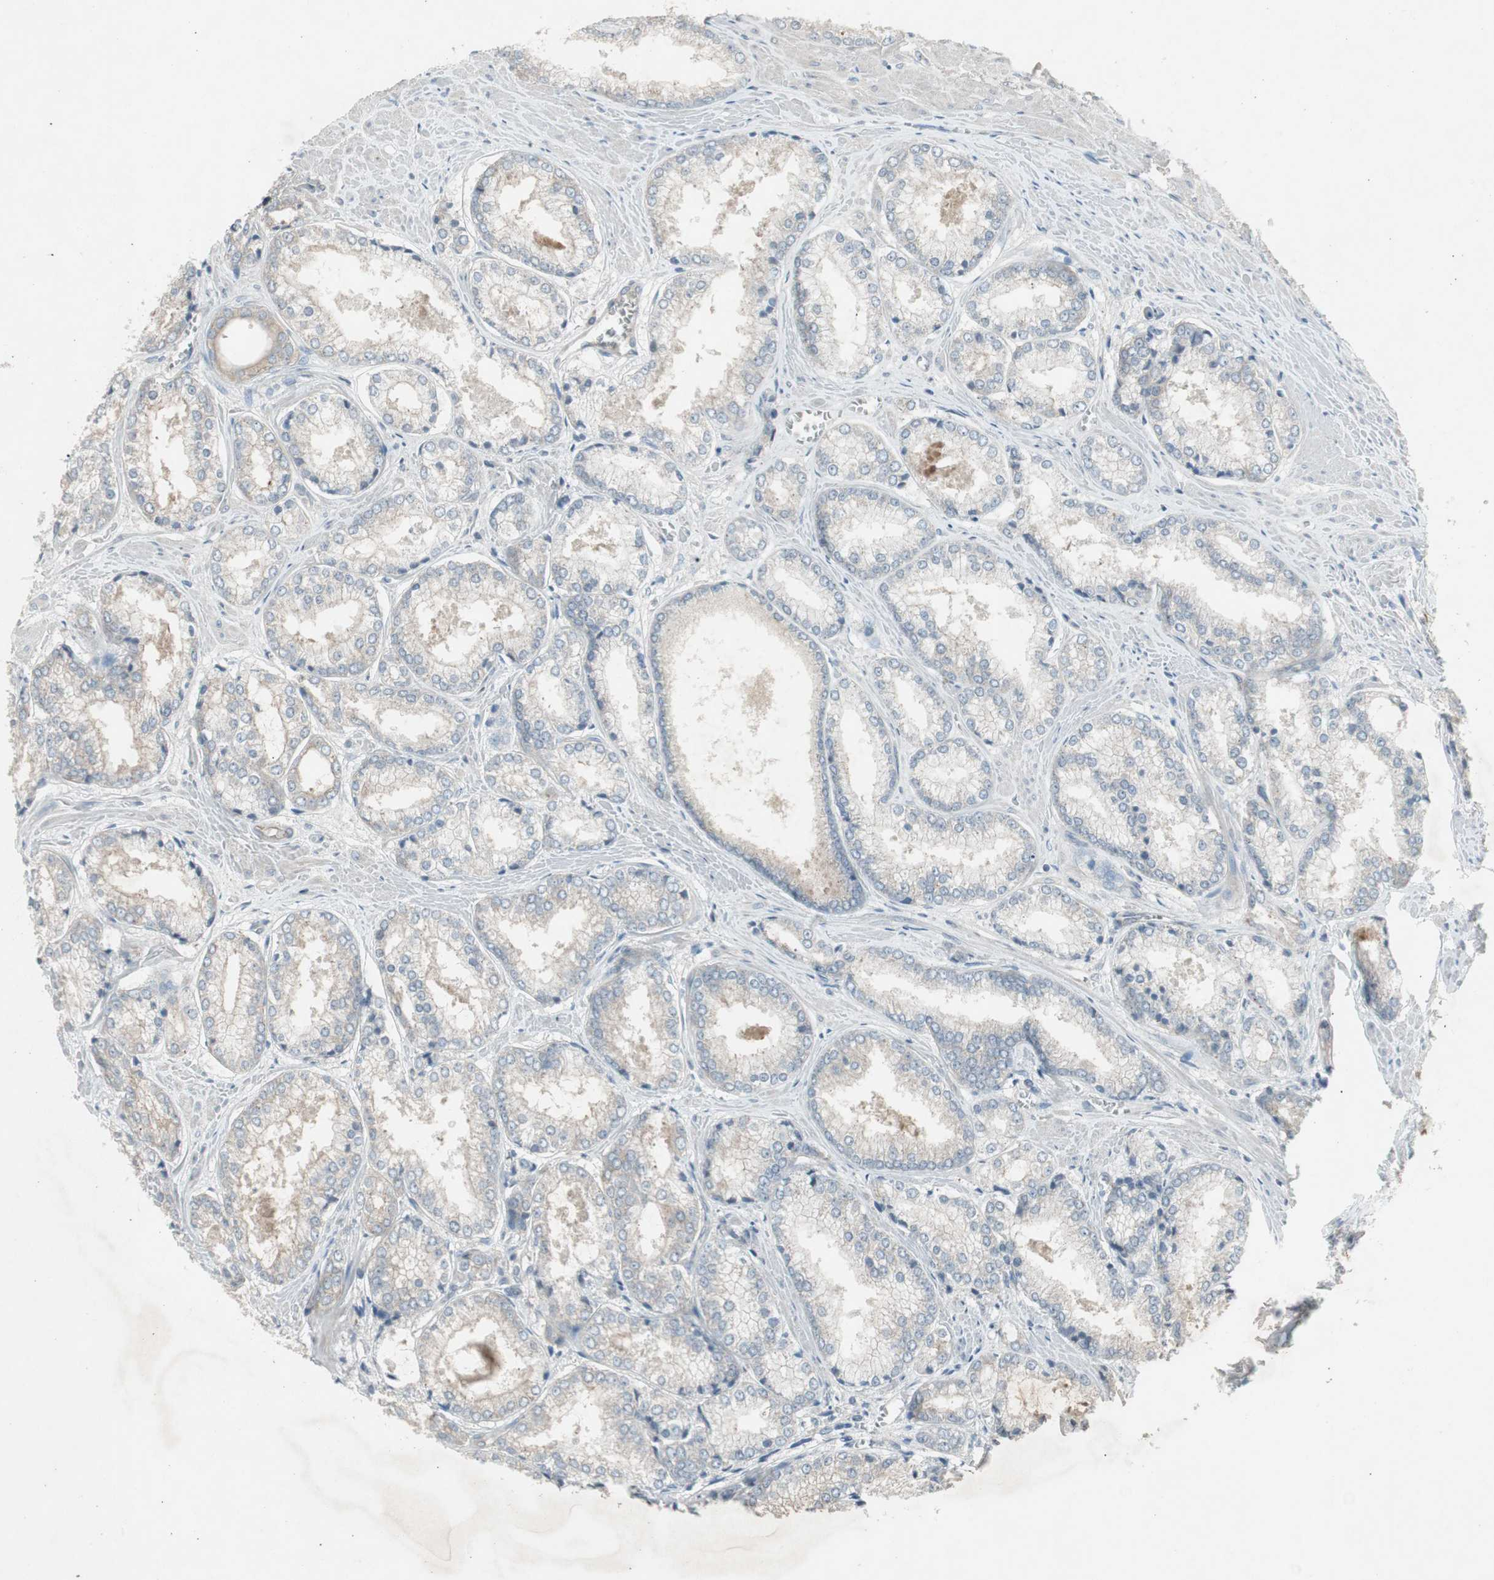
{"staining": {"intensity": "weak", "quantity": "<25%", "location": "cytoplasmic/membranous"}, "tissue": "prostate cancer", "cell_type": "Tumor cells", "image_type": "cancer", "snomed": [{"axis": "morphology", "description": "Adenocarcinoma, Low grade"}, {"axis": "topography", "description": "Prostate"}], "caption": "Immunohistochemical staining of prostate low-grade adenocarcinoma exhibits no significant staining in tumor cells.", "gene": "PANK2", "patient": {"sex": "male", "age": 64}}